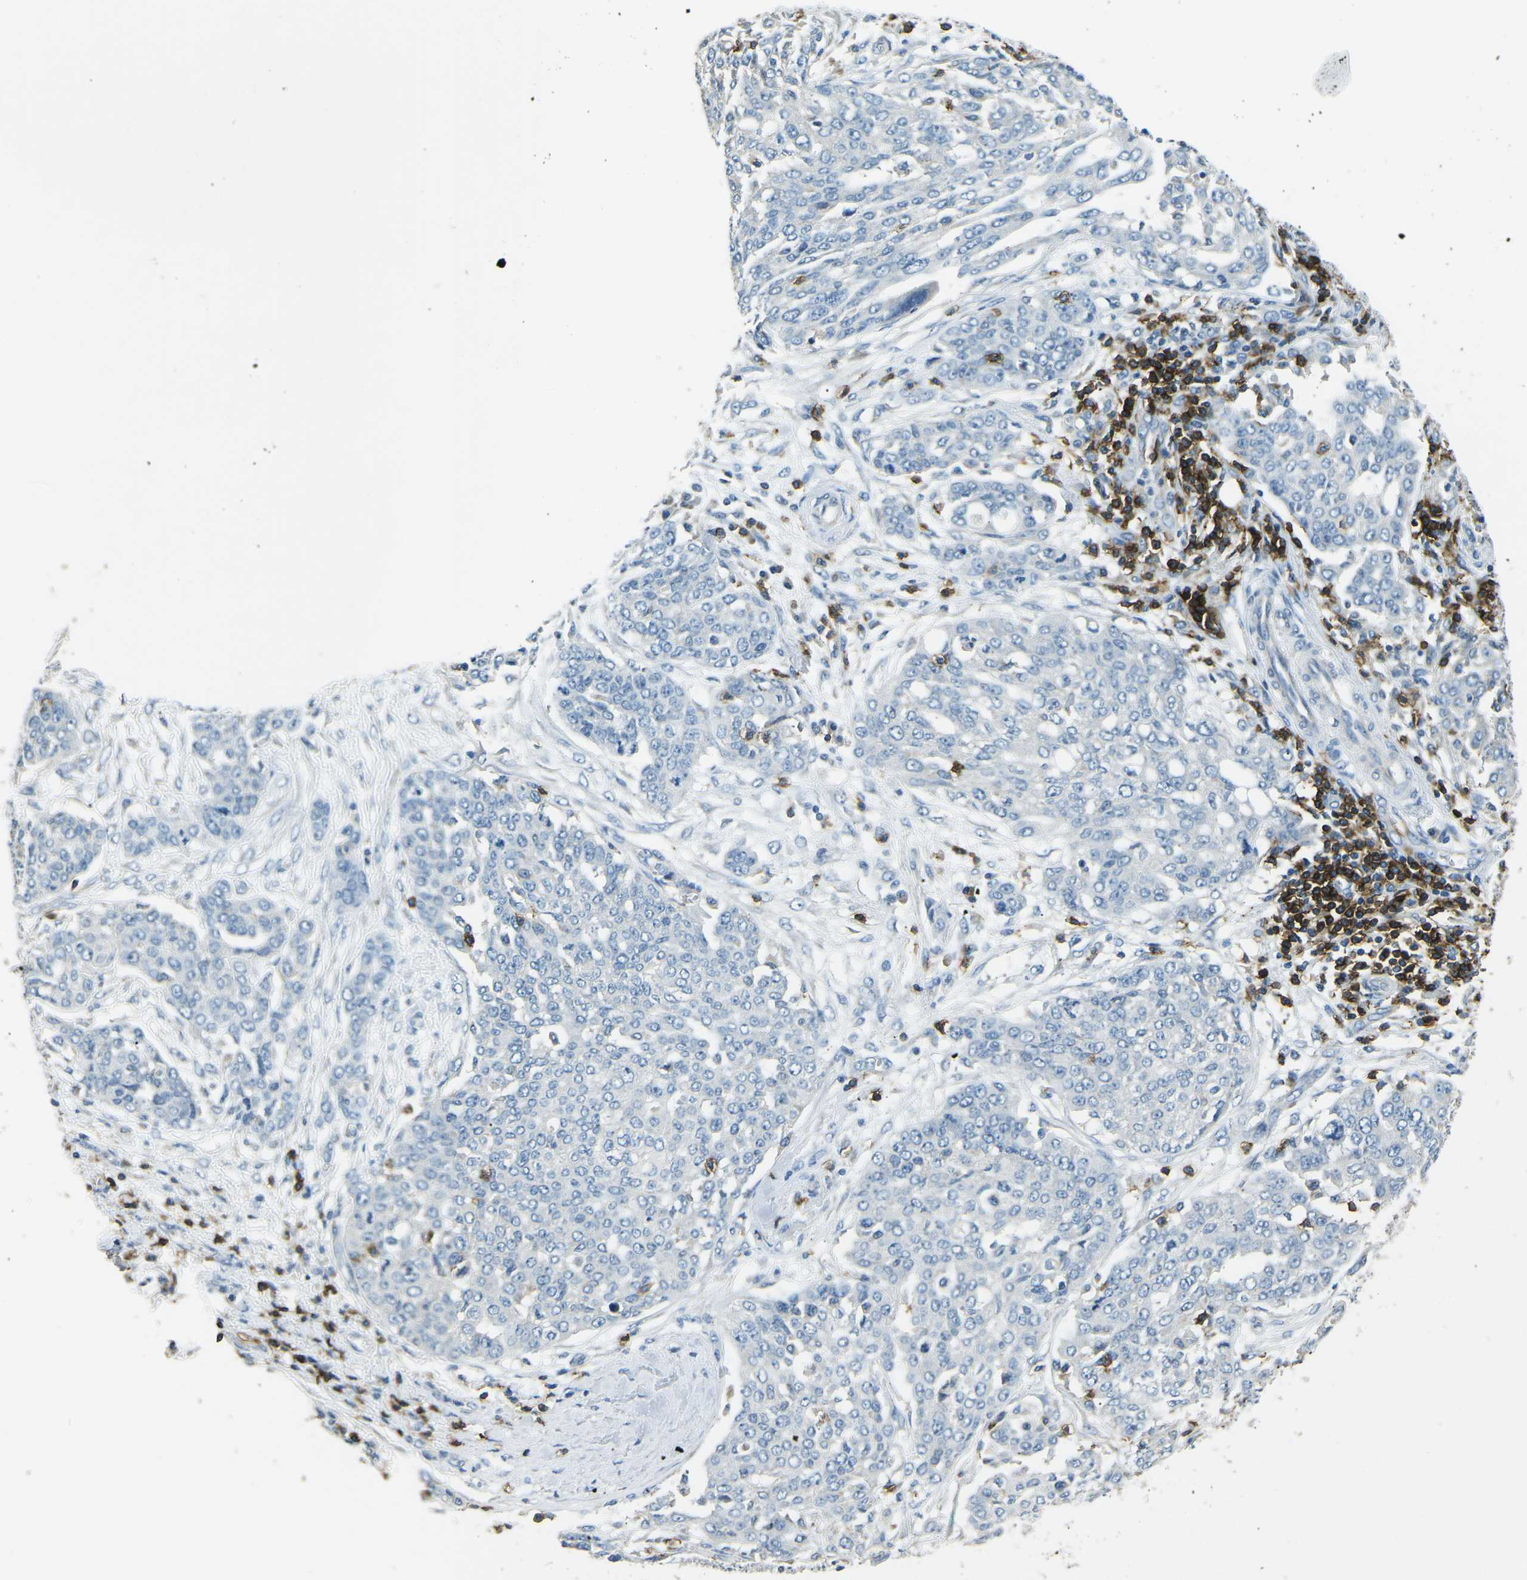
{"staining": {"intensity": "negative", "quantity": "none", "location": "none"}, "tissue": "ovarian cancer", "cell_type": "Tumor cells", "image_type": "cancer", "snomed": [{"axis": "morphology", "description": "Cystadenocarcinoma, serous, NOS"}, {"axis": "topography", "description": "Soft tissue"}, {"axis": "topography", "description": "Ovary"}], "caption": "DAB (3,3'-diaminobenzidine) immunohistochemical staining of human serous cystadenocarcinoma (ovarian) demonstrates no significant positivity in tumor cells.", "gene": "CD6", "patient": {"sex": "female", "age": 57}}